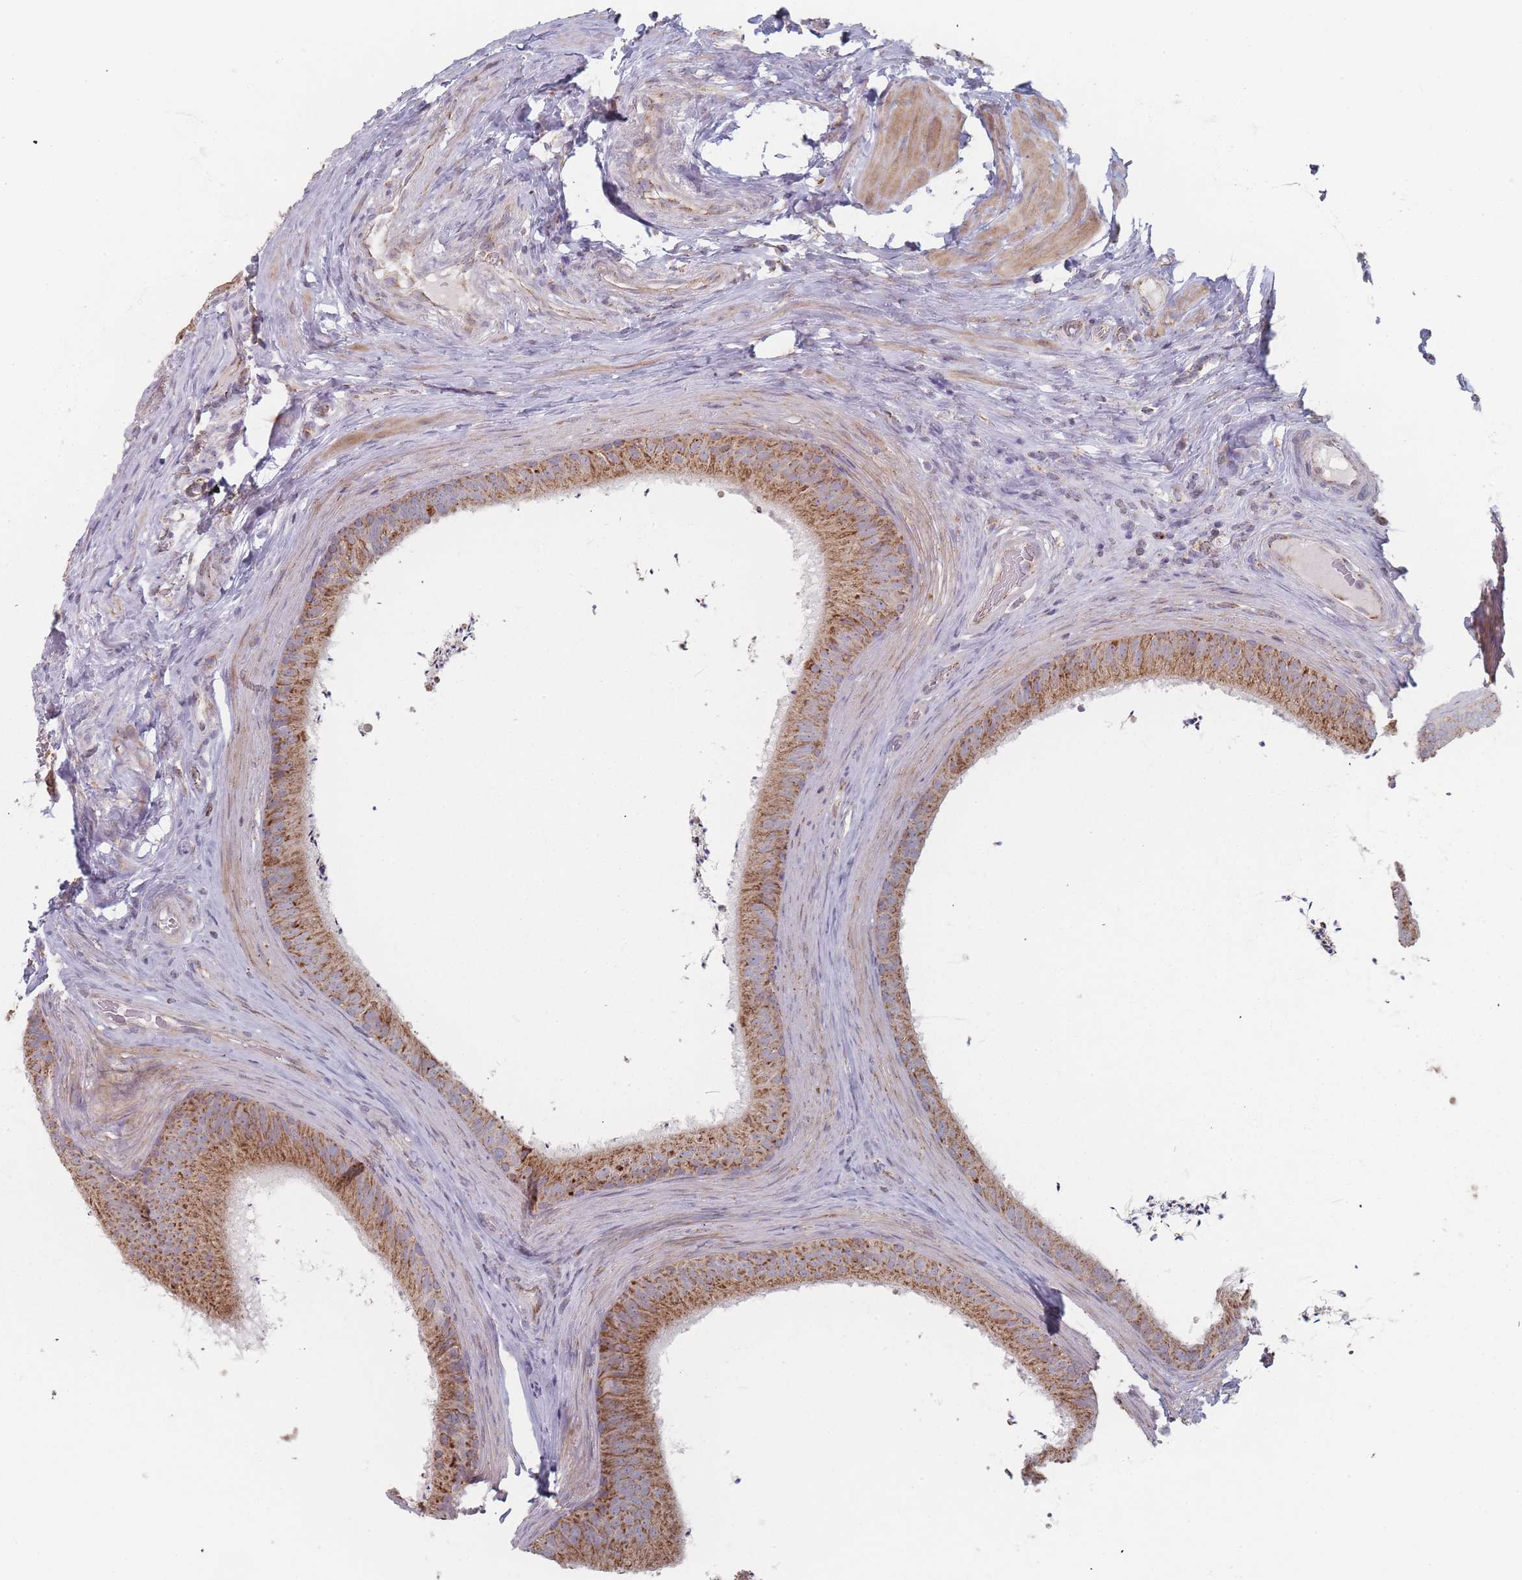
{"staining": {"intensity": "moderate", "quantity": ">75%", "location": "cytoplasmic/membranous"}, "tissue": "epididymis", "cell_type": "Glandular cells", "image_type": "normal", "snomed": [{"axis": "morphology", "description": "Normal tissue, NOS"}, {"axis": "topography", "description": "Testis"}, {"axis": "topography", "description": "Epididymis"}], "caption": "Glandular cells reveal medium levels of moderate cytoplasmic/membranous expression in approximately >75% of cells in benign epididymis.", "gene": "PSMB3", "patient": {"sex": "male", "age": 41}}